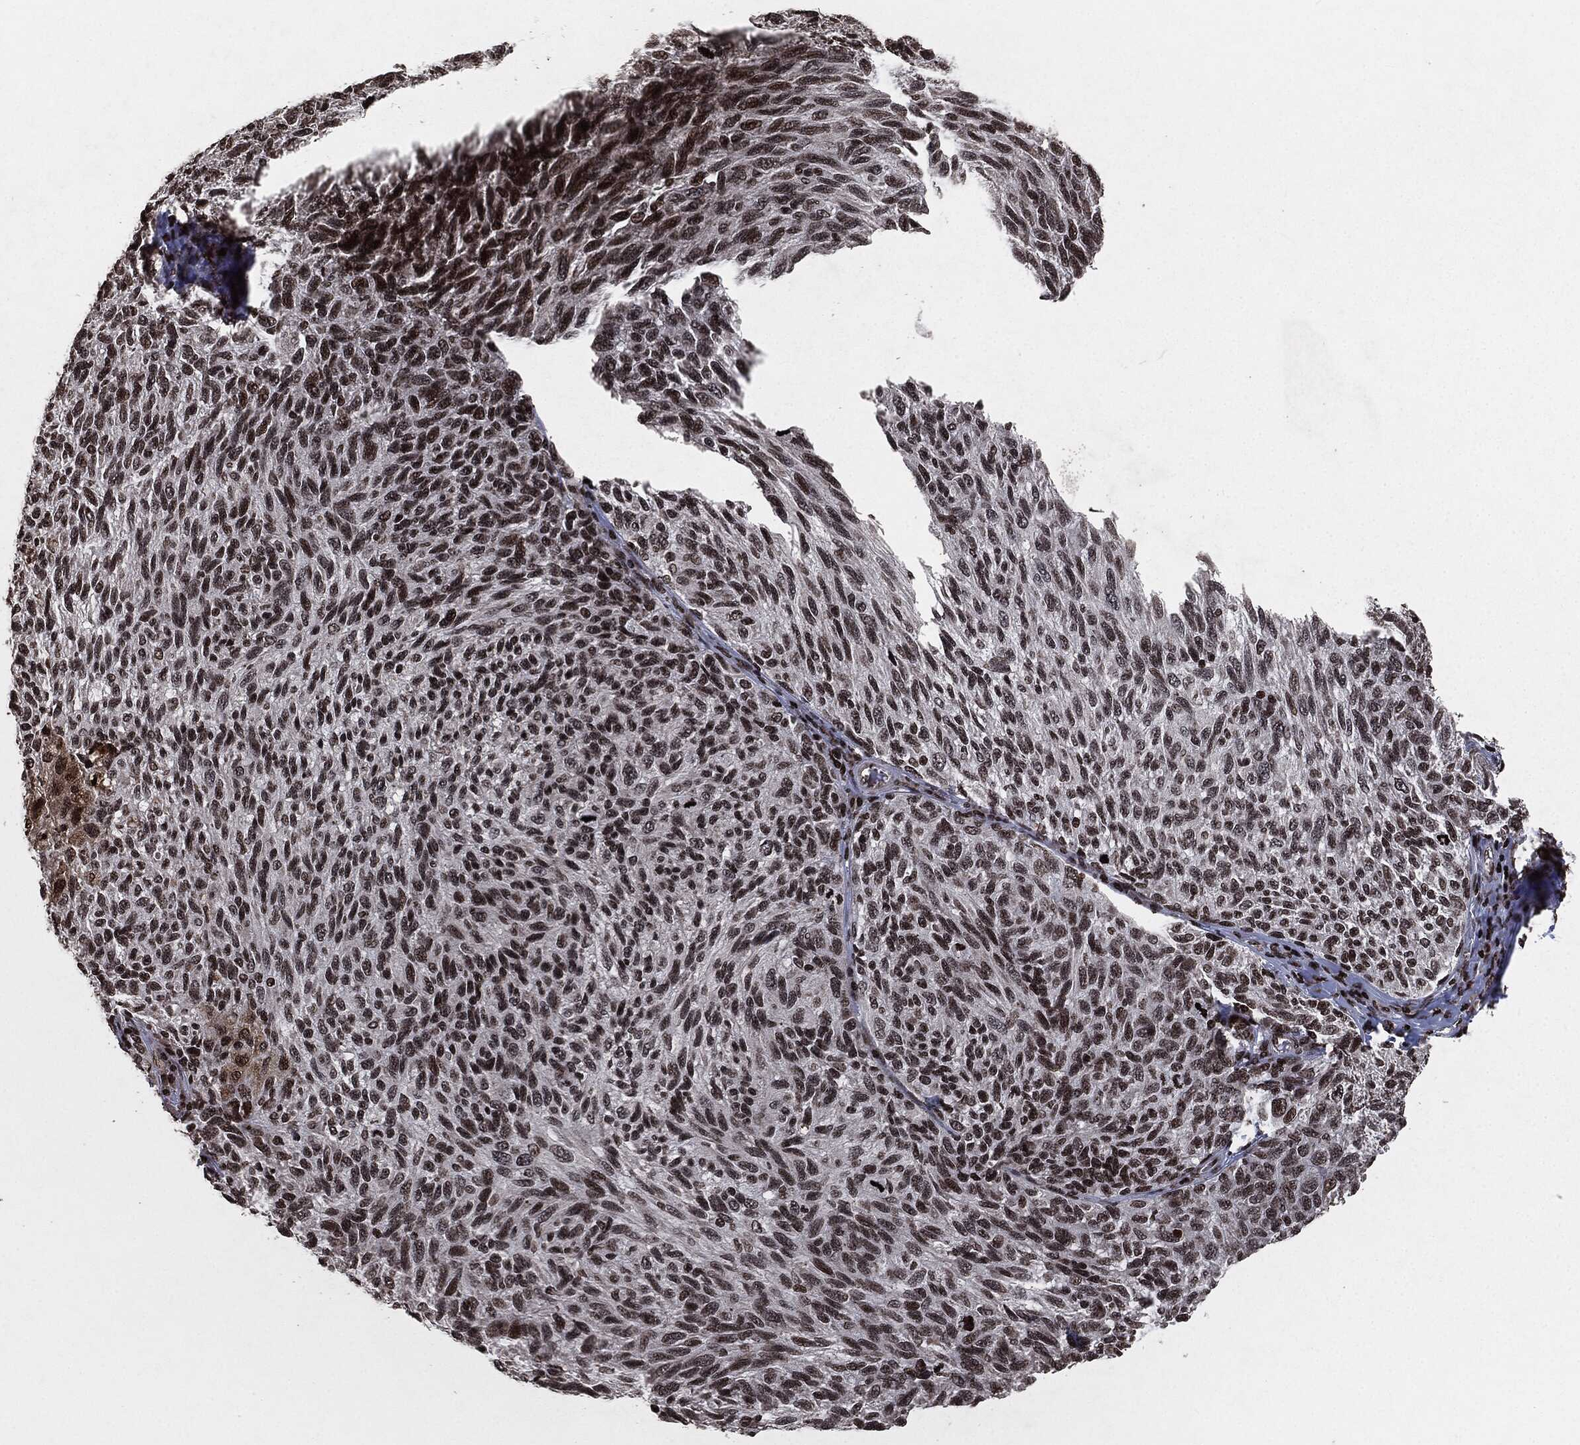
{"staining": {"intensity": "moderate", "quantity": "25%-75%", "location": "nuclear"}, "tissue": "melanoma", "cell_type": "Tumor cells", "image_type": "cancer", "snomed": [{"axis": "morphology", "description": "Malignant melanoma, NOS"}, {"axis": "topography", "description": "Skin"}], "caption": "IHC (DAB (3,3'-diaminobenzidine)) staining of human melanoma displays moderate nuclear protein staining in approximately 25%-75% of tumor cells.", "gene": "JUN", "patient": {"sex": "female", "age": 73}}